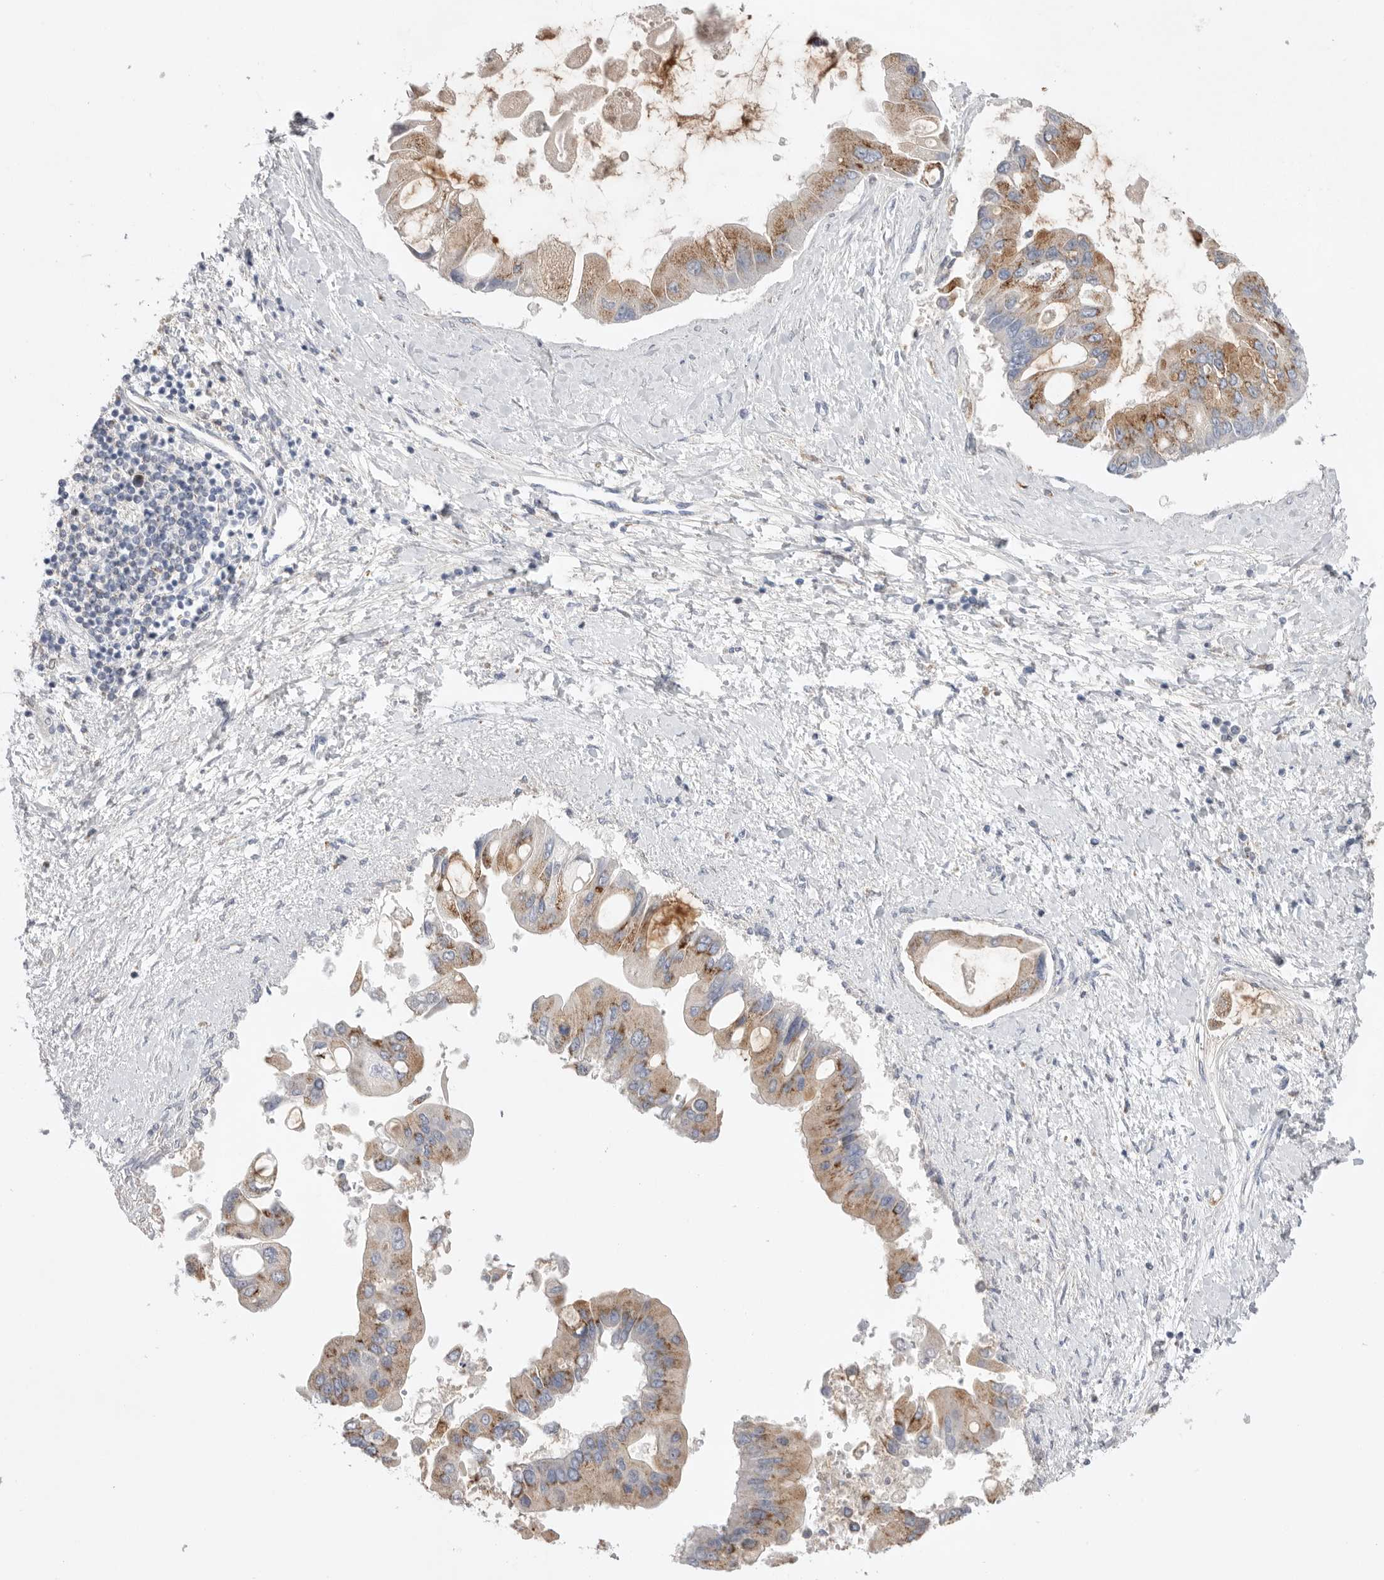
{"staining": {"intensity": "moderate", "quantity": ">75%", "location": "cytoplasmic/membranous"}, "tissue": "liver cancer", "cell_type": "Tumor cells", "image_type": "cancer", "snomed": [{"axis": "morphology", "description": "Cholangiocarcinoma"}, {"axis": "topography", "description": "Liver"}], "caption": "Tumor cells demonstrate moderate cytoplasmic/membranous expression in approximately >75% of cells in liver cancer (cholangiocarcinoma).", "gene": "CCDC126", "patient": {"sex": "male", "age": 50}}